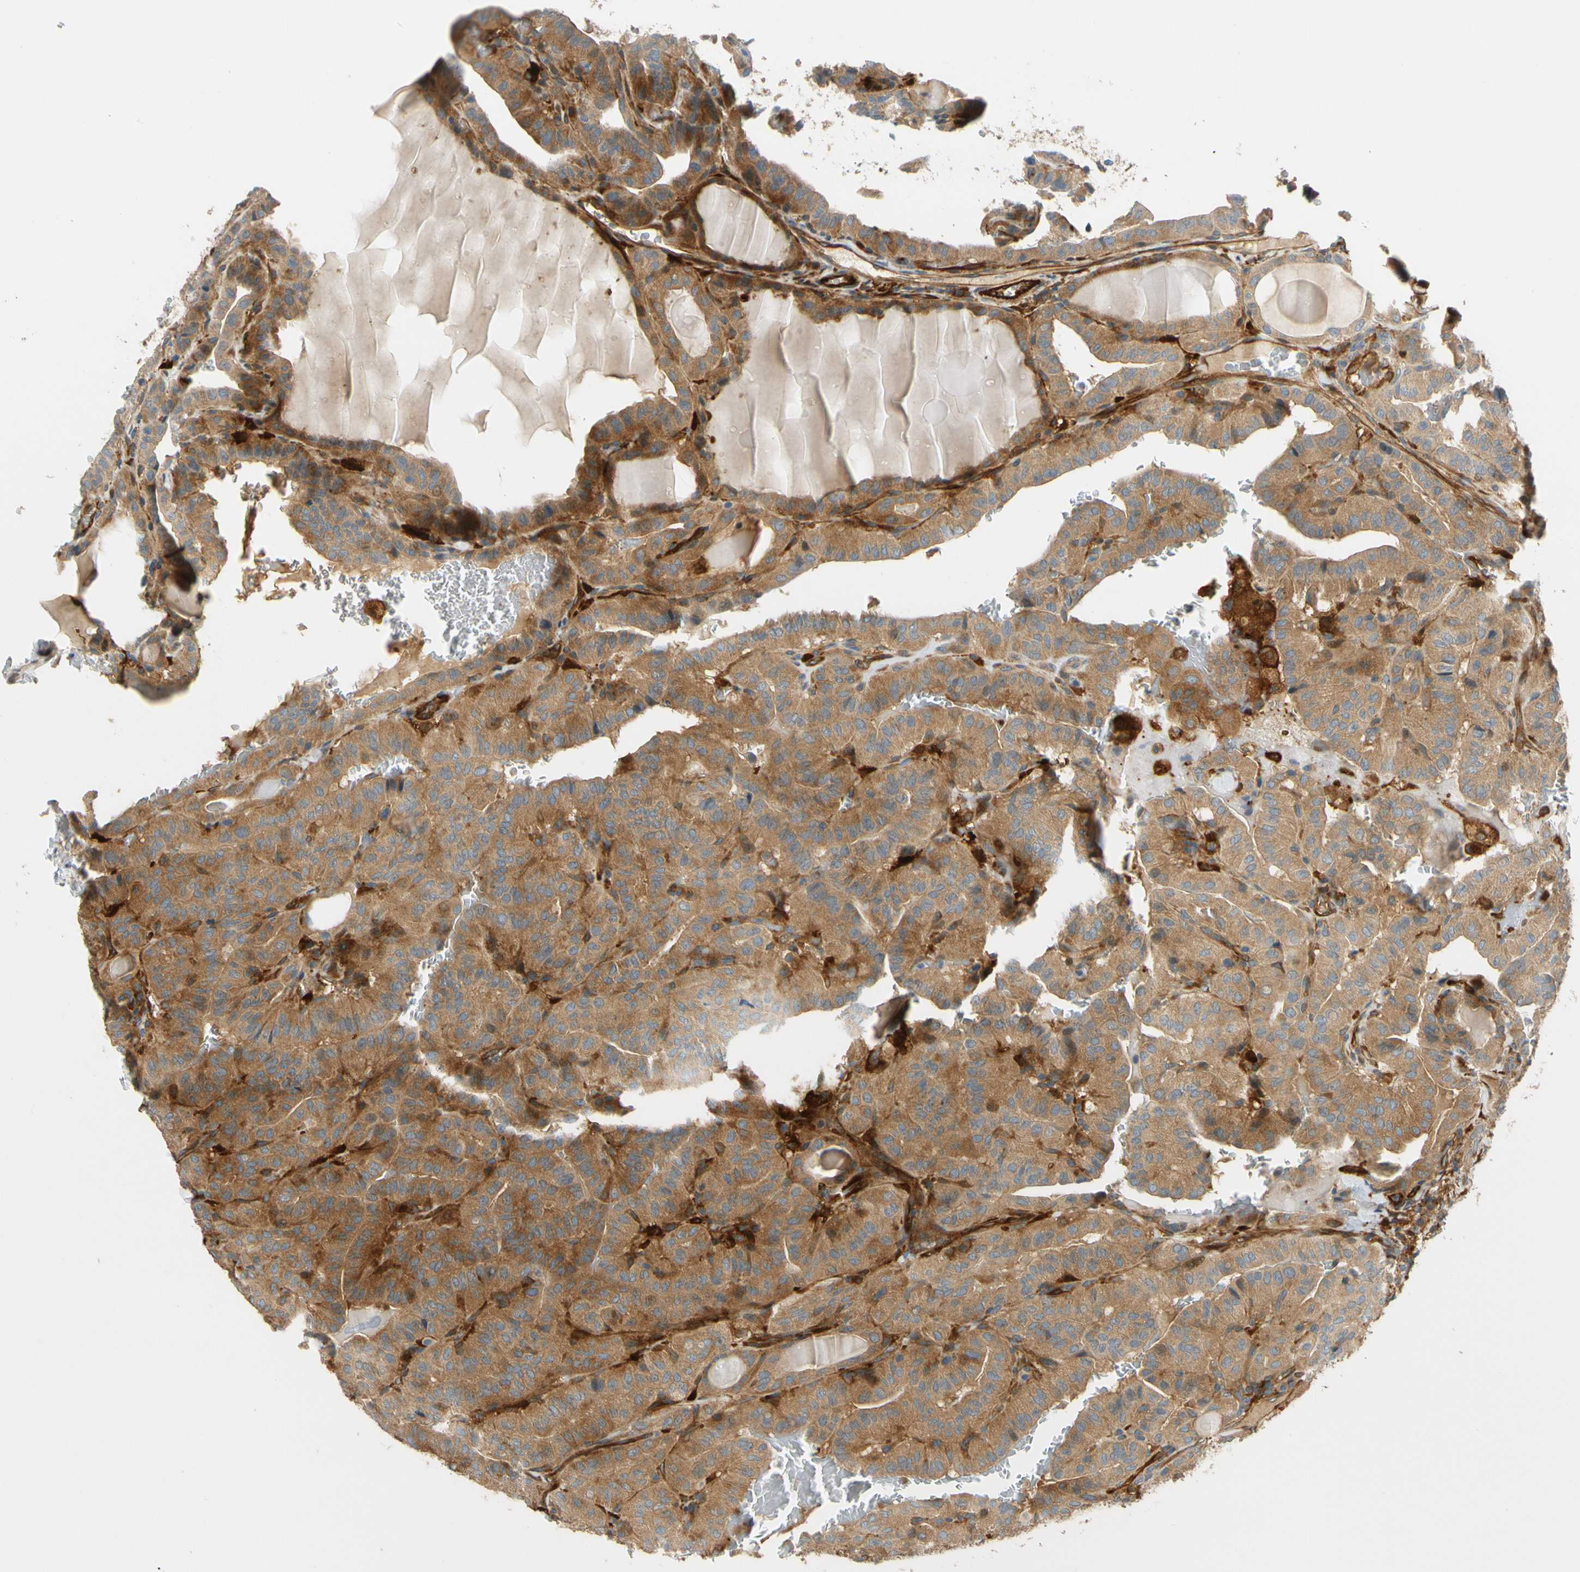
{"staining": {"intensity": "moderate", "quantity": ">75%", "location": "cytoplasmic/membranous"}, "tissue": "thyroid cancer", "cell_type": "Tumor cells", "image_type": "cancer", "snomed": [{"axis": "morphology", "description": "Papillary adenocarcinoma, NOS"}, {"axis": "topography", "description": "Thyroid gland"}], "caption": "Thyroid cancer (papillary adenocarcinoma) stained with a brown dye shows moderate cytoplasmic/membranous positive positivity in about >75% of tumor cells.", "gene": "PARP14", "patient": {"sex": "male", "age": 77}}